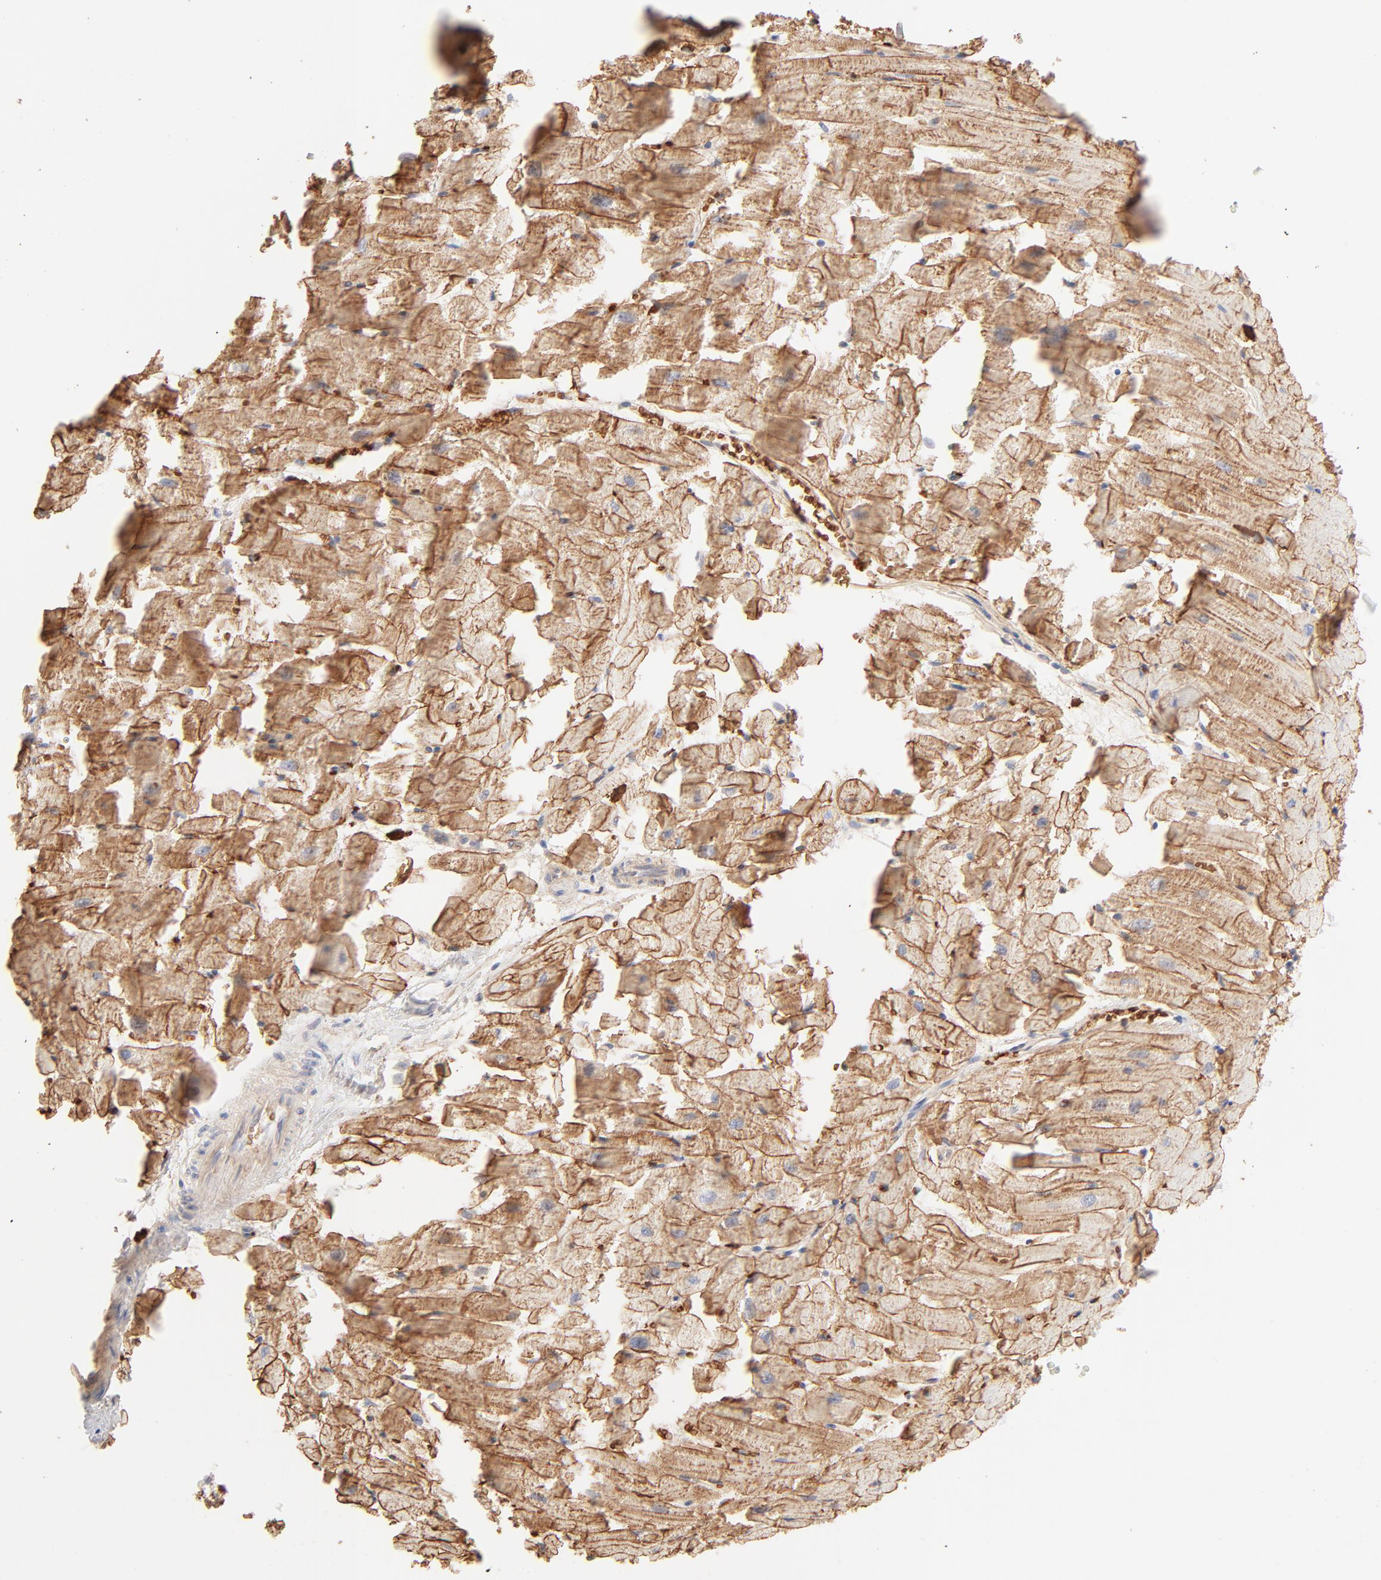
{"staining": {"intensity": "moderate", "quantity": ">75%", "location": "cytoplasmic/membranous"}, "tissue": "heart muscle", "cell_type": "Cardiomyocytes", "image_type": "normal", "snomed": [{"axis": "morphology", "description": "Normal tissue, NOS"}, {"axis": "topography", "description": "Heart"}], "caption": "This micrograph demonstrates IHC staining of benign human heart muscle, with medium moderate cytoplasmic/membranous positivity in about >75% of cardiomyocytes.", "gene": "SPTB", "patient": {"sex": "female", "age": 19}}